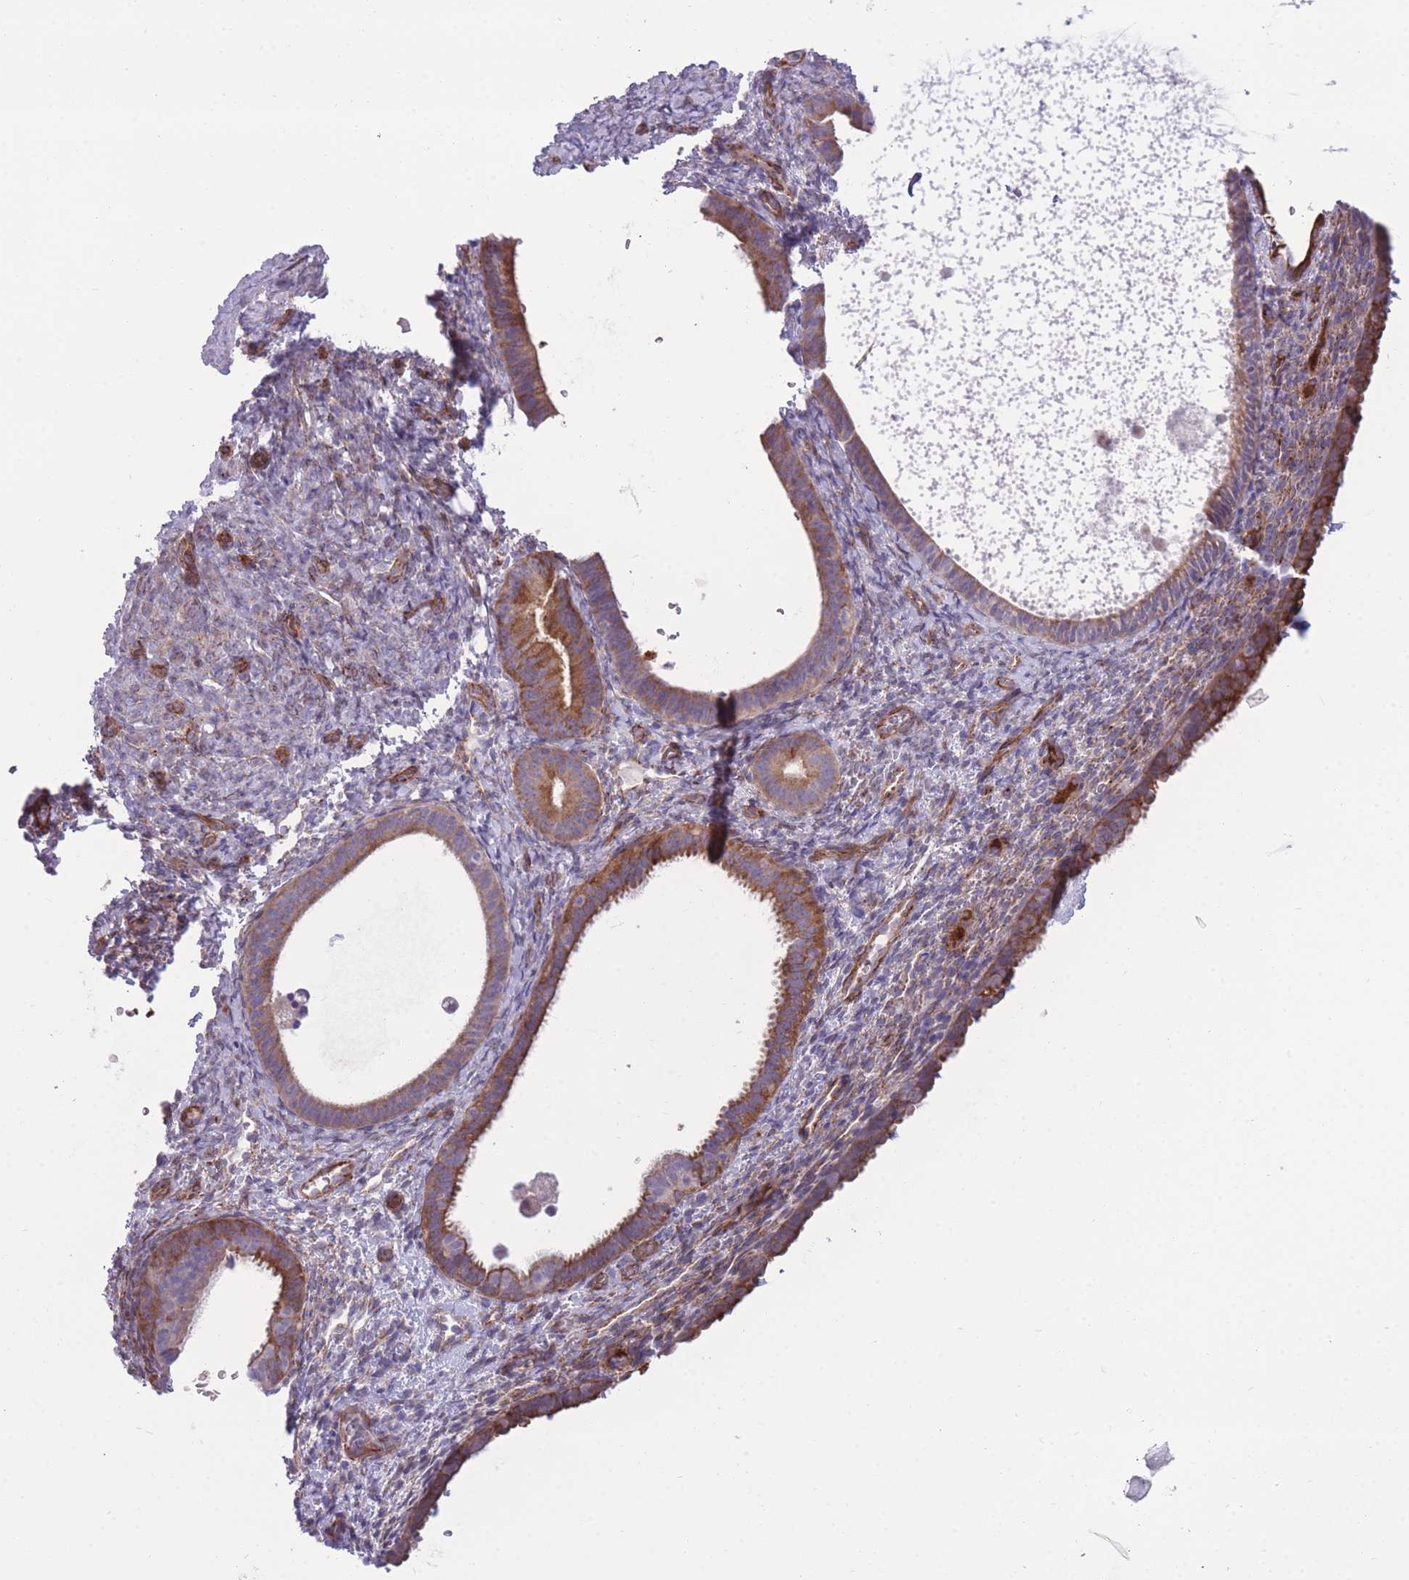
{"staining": {"intensity": "negative", "quantity": "none", "location": "none"}, "tissue": "endometrium", "cell_type": "Cells in endometrial stroma", "image_type": "normal", "snomed": [{"axis": "morphology", "description": "Normal tissue, NOS"}, {"axis": "topography", "description": "Endometrium"}], "caption": "Immunohistochemistry of benign endometrium demonstrates no positivity in cells in endometrial stroma. The staining is performed using DAB (3,3'-diaminobenzidine) brown chromogen with nuclei counter-stained in using hematoxylin.", "gene": "RGS11", "patient": {"sex": "female", "age": 65}}